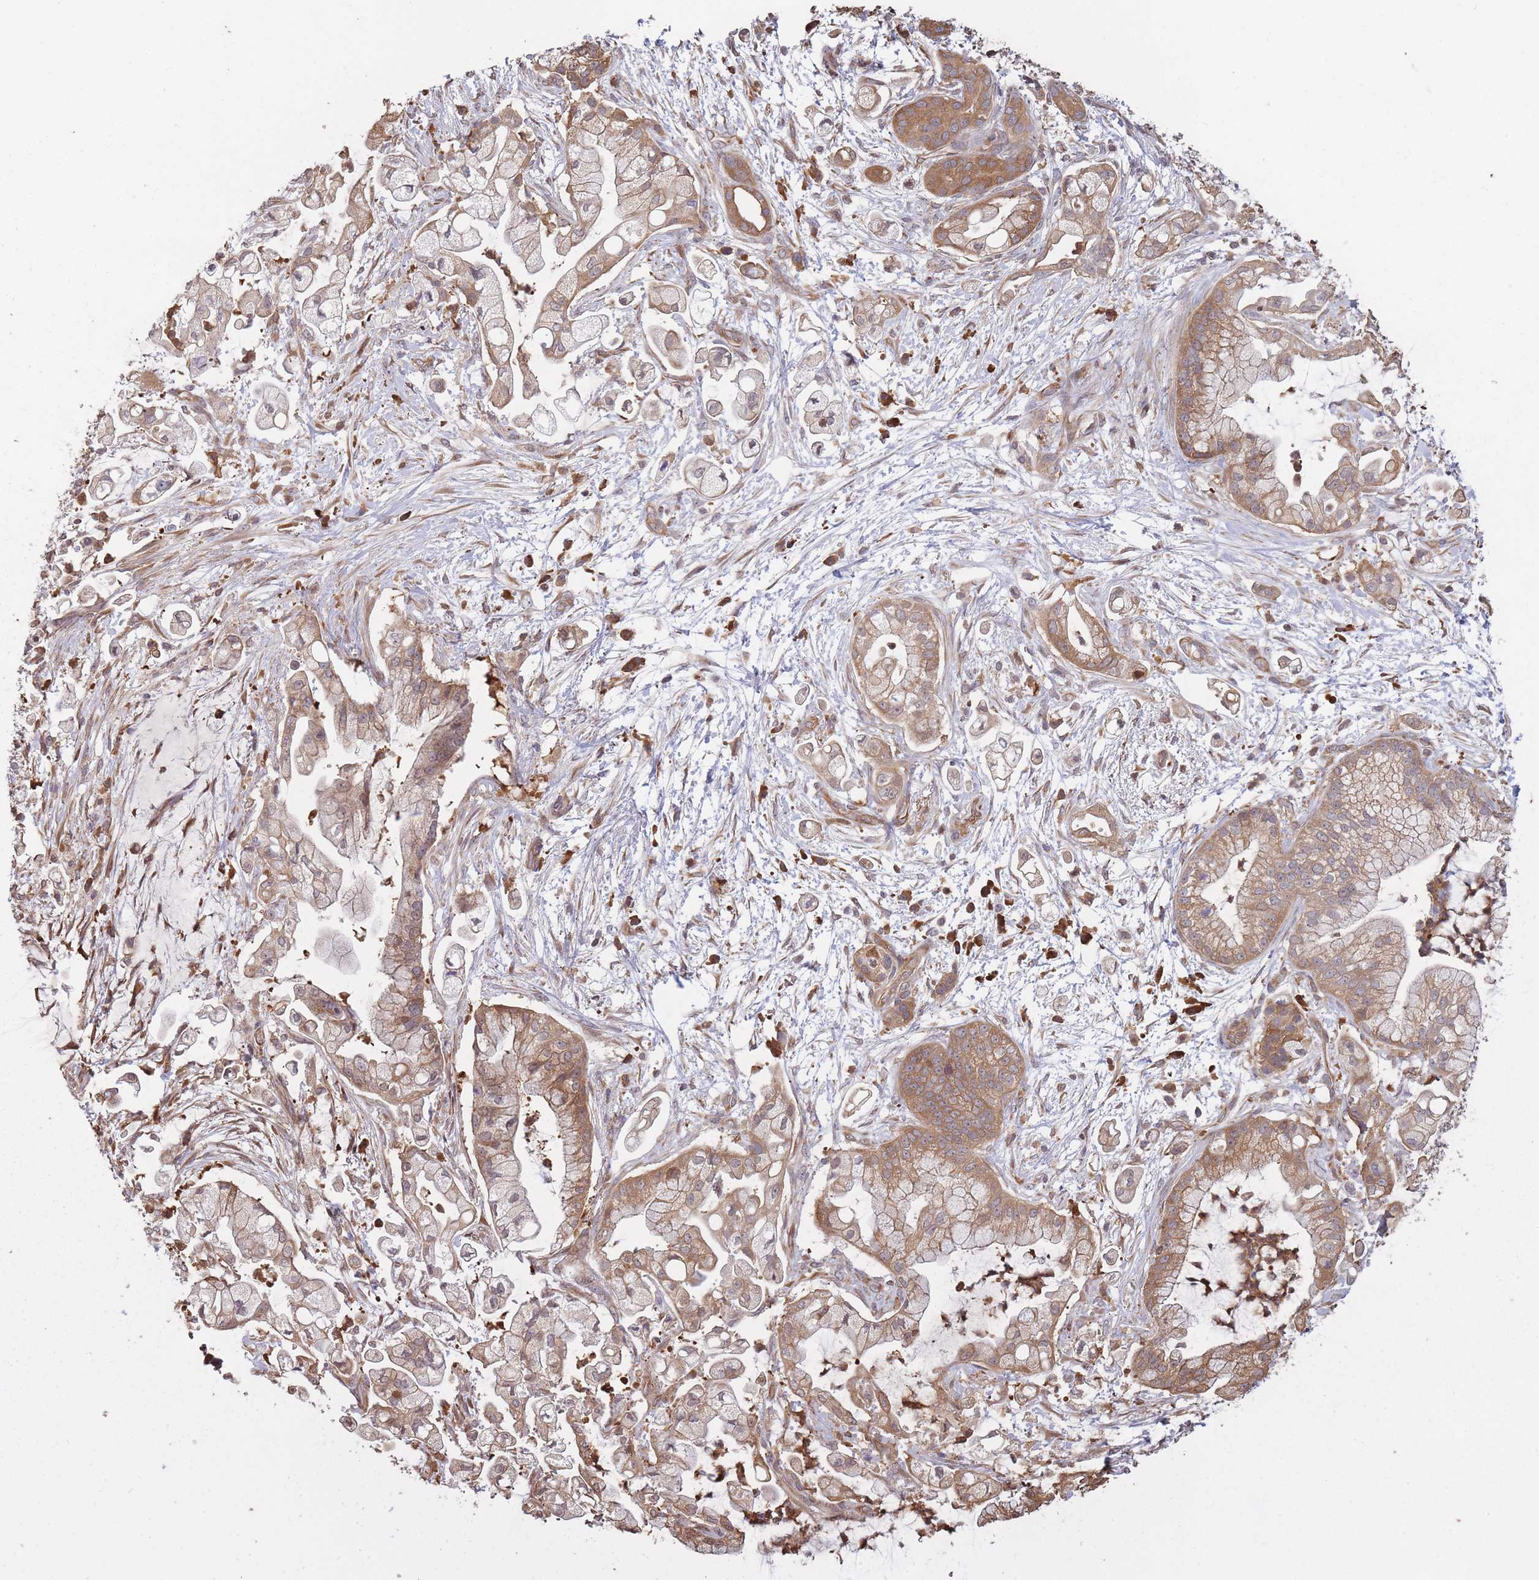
{"staining": {"intensity": "moderate", "quantity": ">75%", "location": "cytoplasmic/membranous"}, "tissue": "pancreatic cancer", "cell_type": "Tumor cells", "image_type": "cancer", "snomed": [{"axis": "morphology", "description": "Adenocarcinoma, NOS"}, {"axis": "topography", "description": "Pancreas"}], "caption": "A histopathology image showing moderate cytoplasmic/membranous staining in approximately >75% of tumor cells in adenocarcinoma (pancreatic), as visualized by brown immunohistochemical staining.", "gene": "ARL13B", "patient": {"sex": "female", "age": 69}}